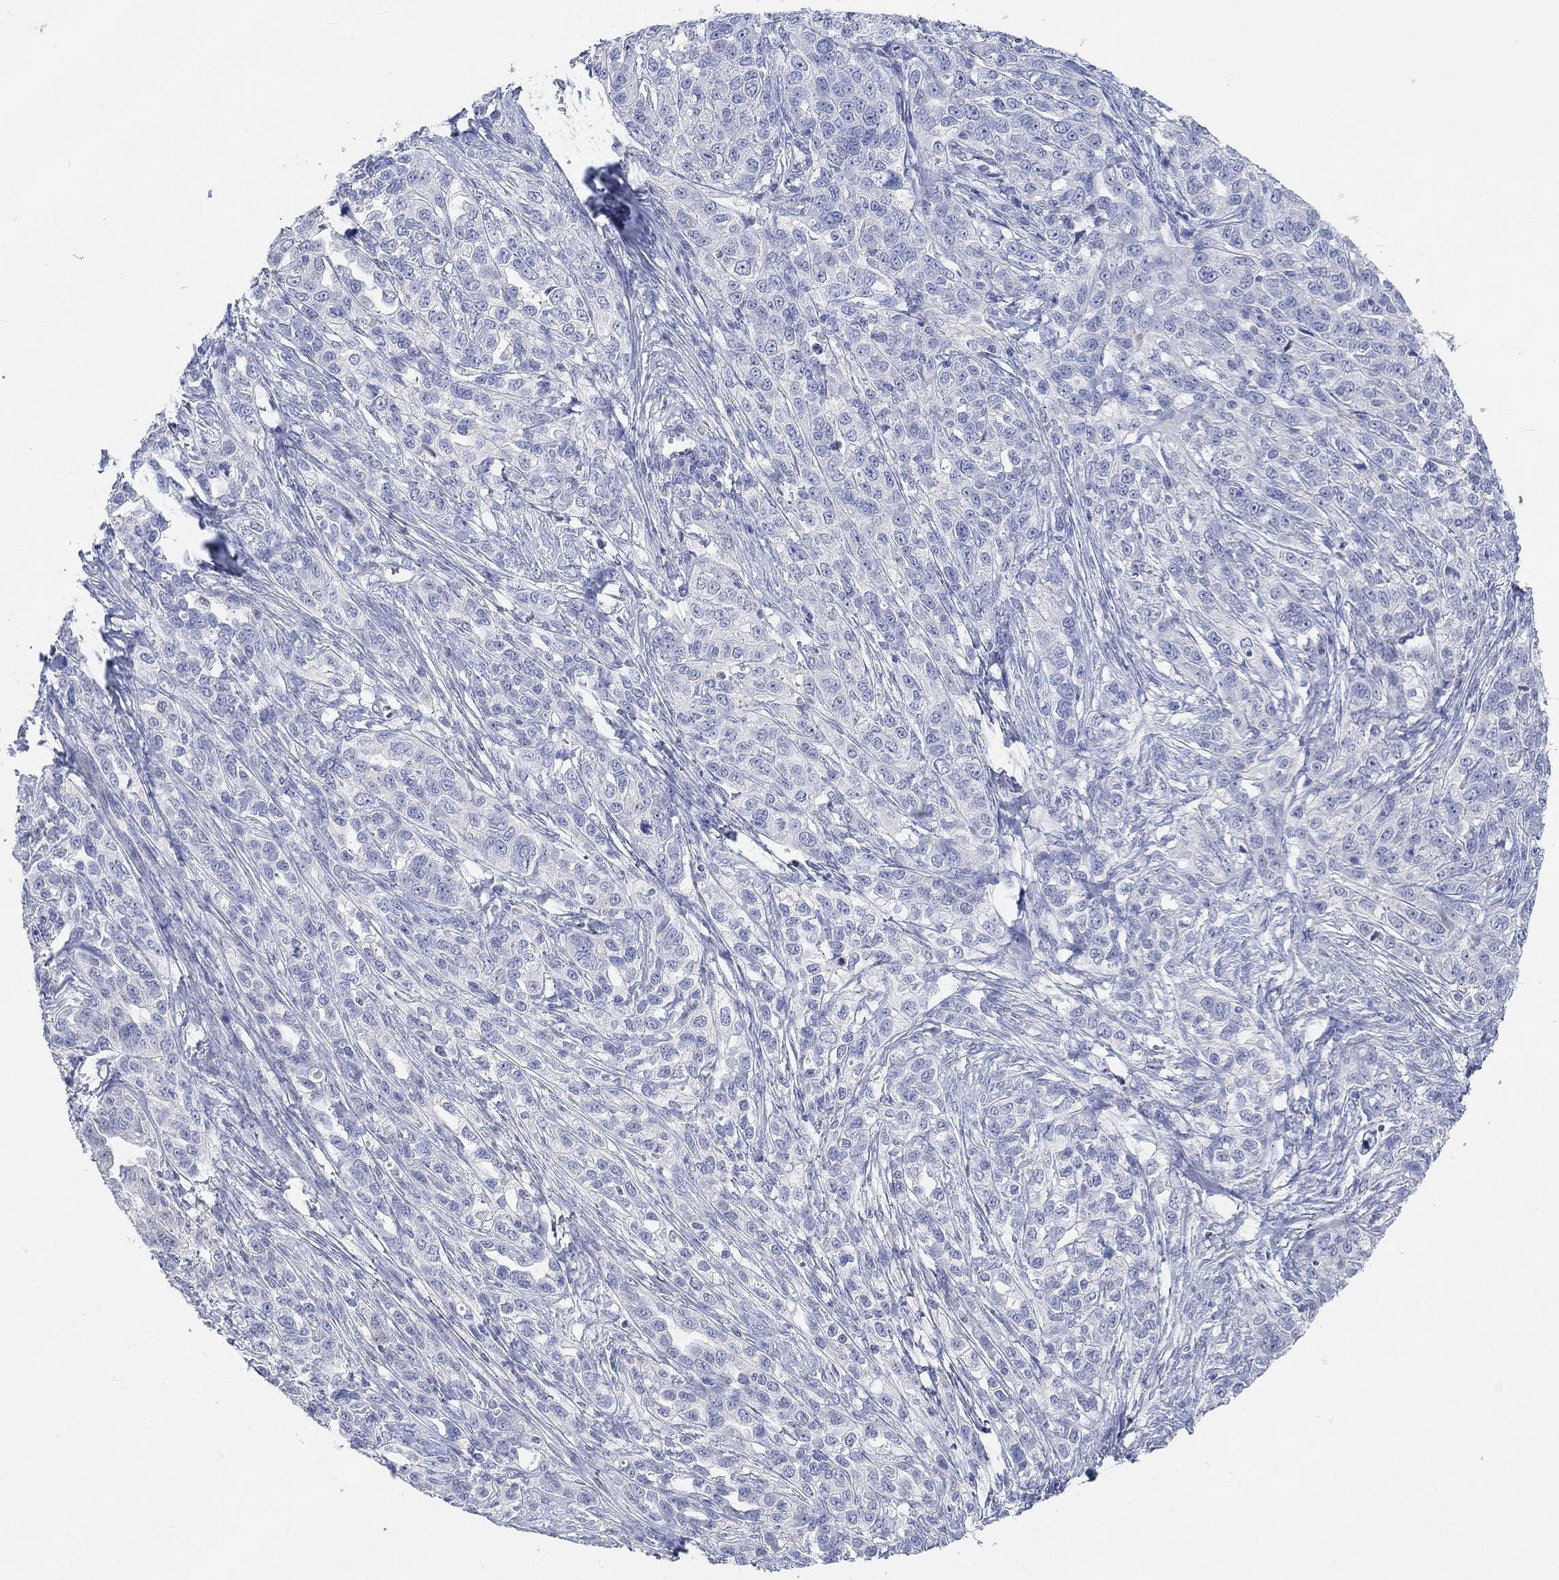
{"staining": {"intensity": "negative", "quantity": "none", "location": "none"}, "tissue": "ovarian cancer", "cell_type": "Tumor cells", "image_type": "cancer", "snomed": [{"axis": "morphology", "description": "Cystadenocarcinoma, serous, NOS"}, {"axis": "topography", "description": "Ovary"}], "caption": "Photomicrograph shows no protein staining in tumor cells of ovarian cancer tissue. The staining is performed using DAB brown chromogen with nuclei counter-stained in using hematoxylin.", "gene": "DLK1", "patient": {"sex": "female", "age": 71}}